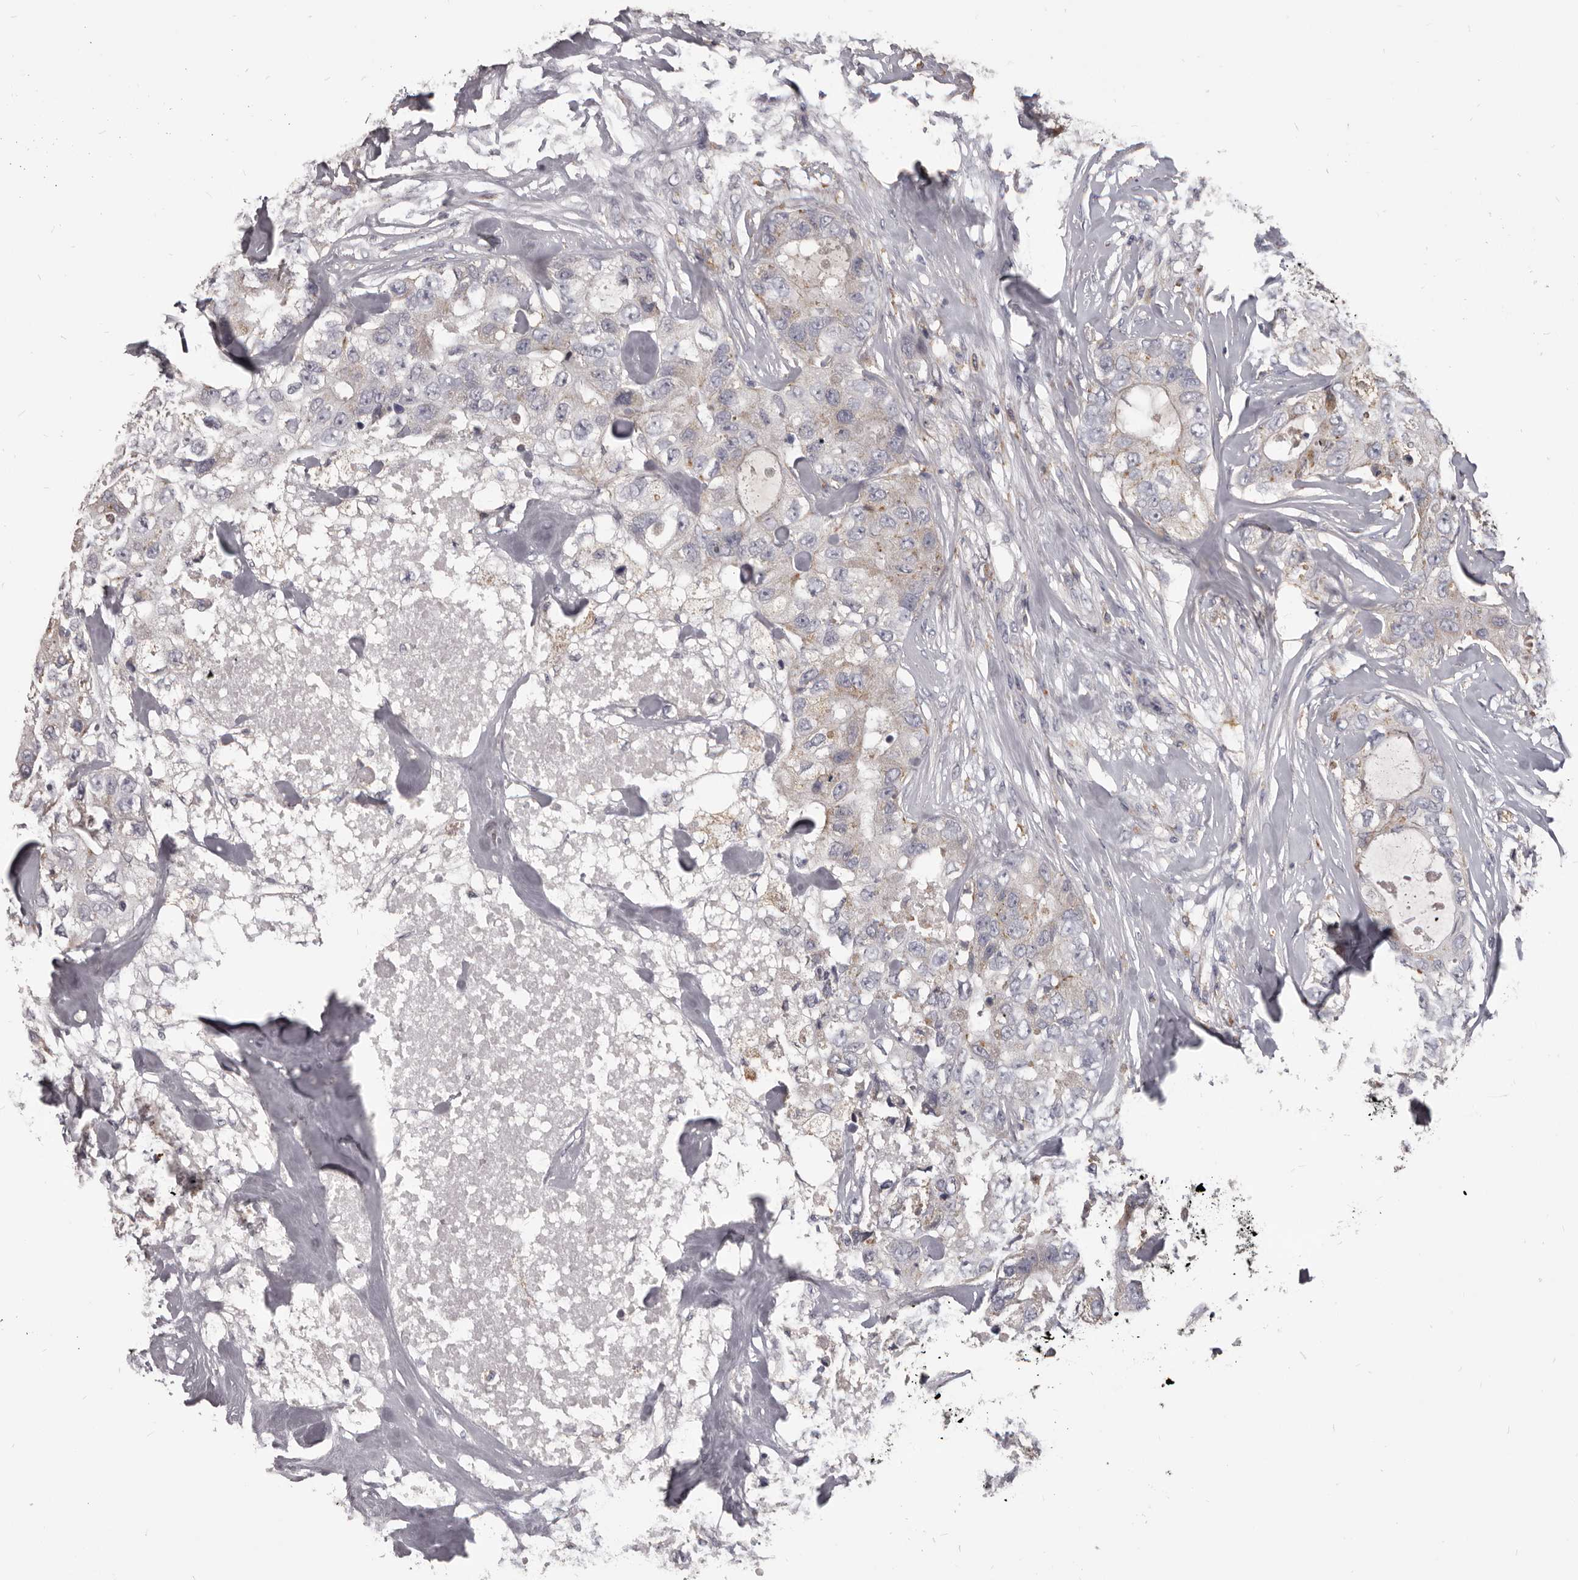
{"staining": {"intensity": "weak", "quantity": "25%-75%", "location": "cytoplasmic/membranous"}, "tissue": "breast cancer", "cell_type": "Tumor cells", "image_type": "cancer", "snomed": [{"axis": "morphology", "description": "Duct carcinoma"}, {"axis": "topography", "description": "Breast"}], "caption": "Immunohistochemical staining of breast cancer shows weak cytoplasmic/membranous protein positivity in about 25%-75% of tumor cells.", "gene": "PI4K2A", "patient": {"sex": "female", "age": 62}}